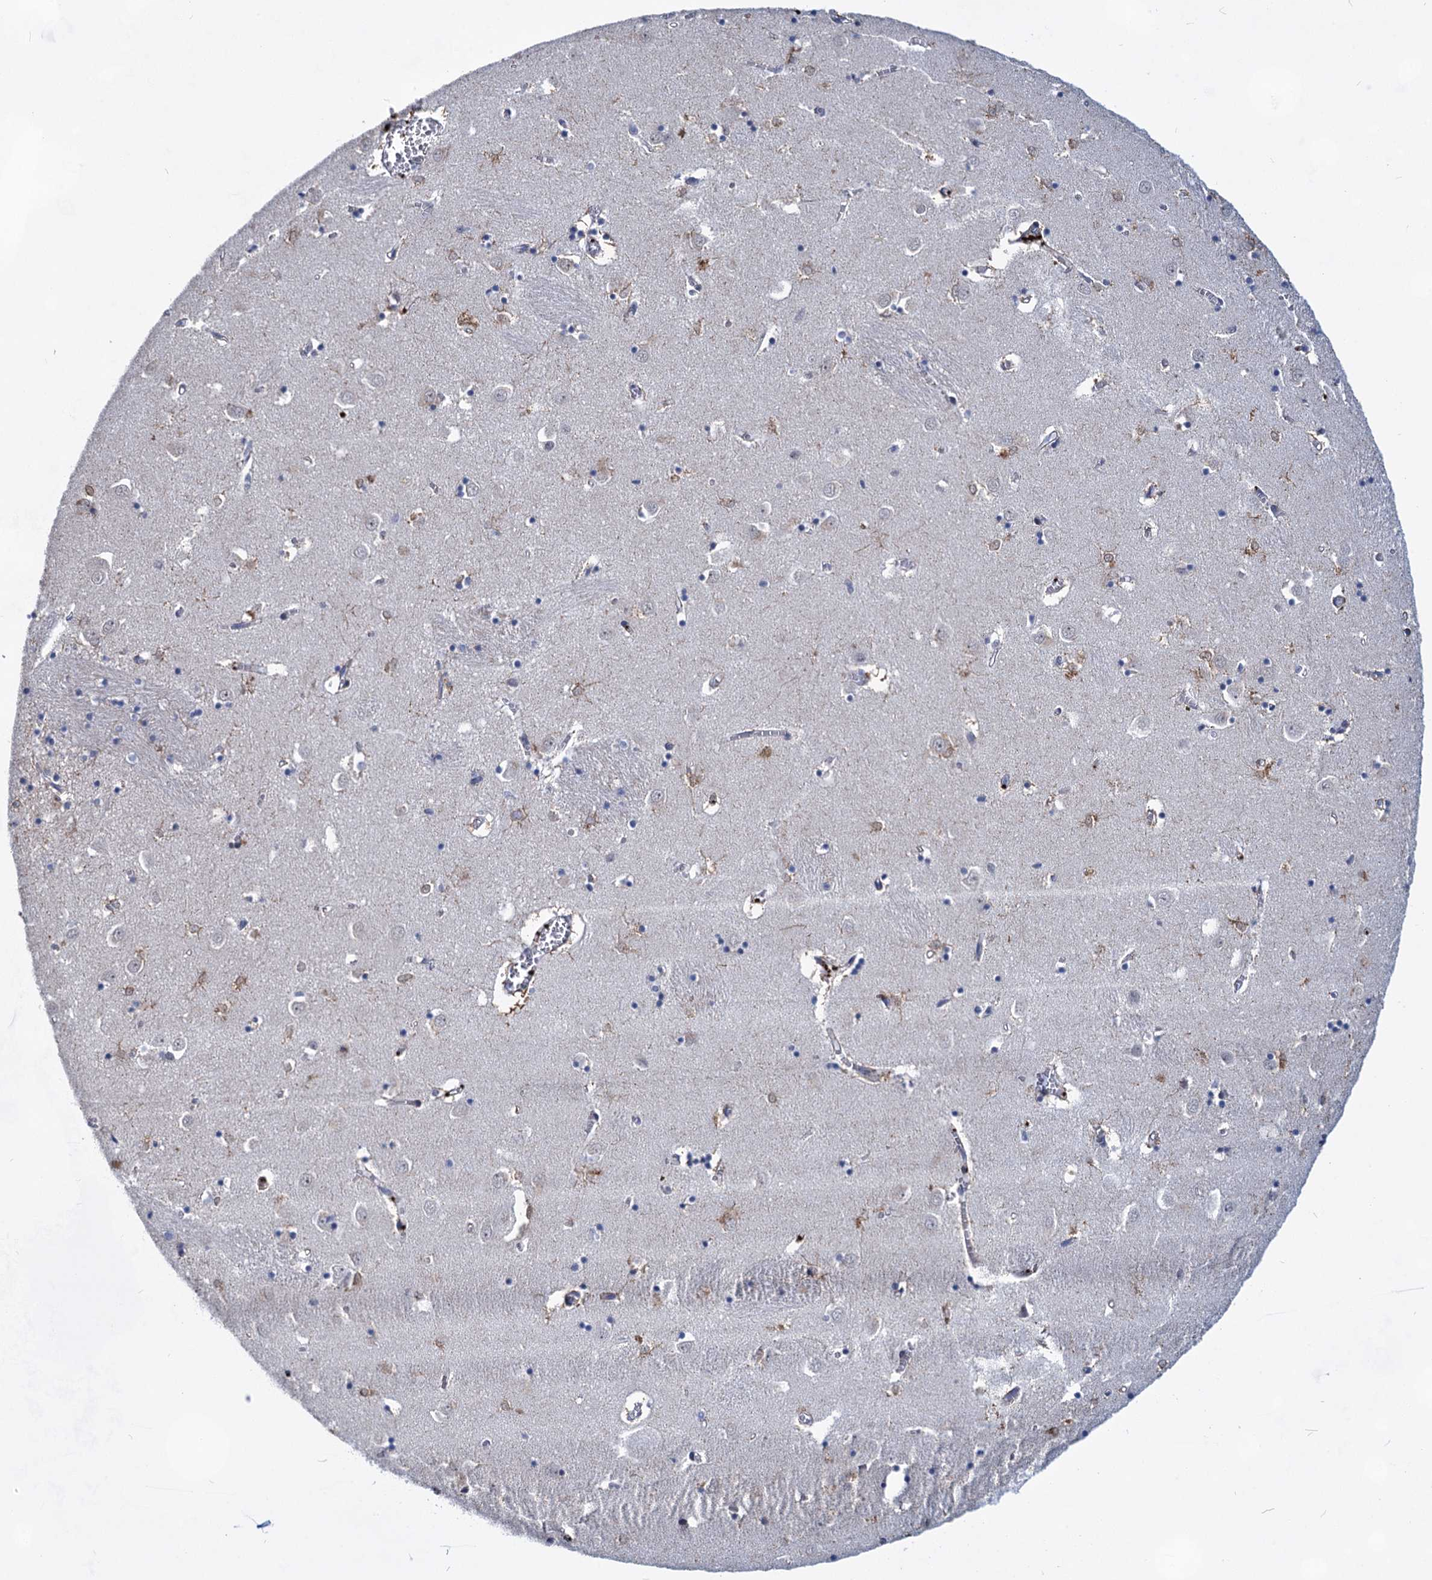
{"staining": {"intensity": "weak", "quantity": "<25%", "location": "cytoplasmic/membranous"}, "tissue": "caudate", "cell_type": "Glial cells", "image_type": "normal", "snomed": [{"axis": "morphology", "description": "Normal tissue, NOS"}, {"axis": "topography", "description": "Lateral ventricle wall"}], "caption": "Immunohistochemistry (IHC) of normal human caudate reveals no staining in glial cells. The staining was performed using DAB (3,3'-diaminobenzidine) to visualize the protein expression in brown, while the nuclei were stained in blue with hematoxylin (Magnification: 20x).", "gene": "MON2", "patient": {"sex": "male", "age": 70}}